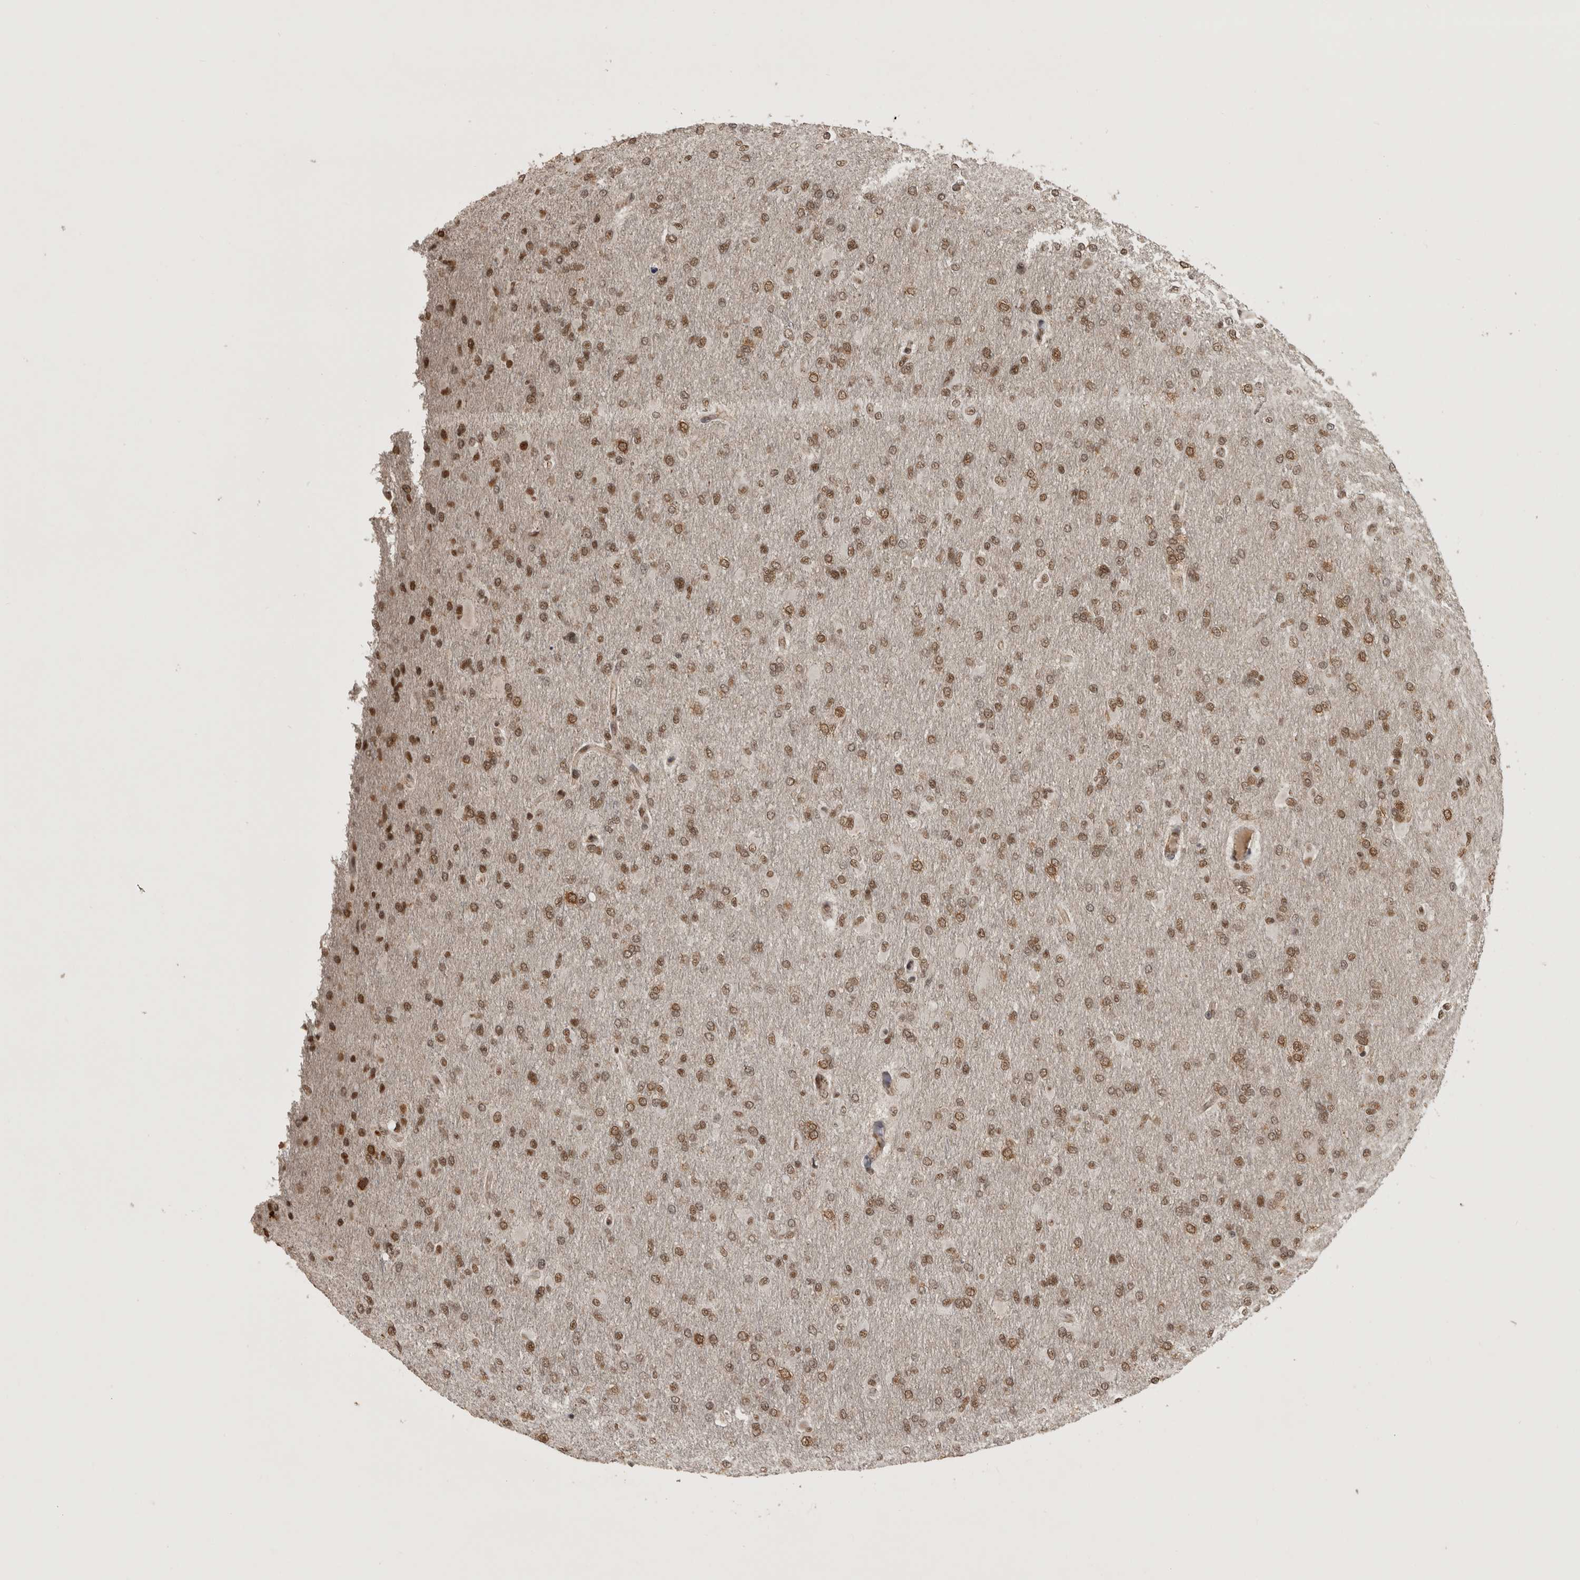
{"staining": {"intensity": "moderate", "quantity": ">75%", "location": "nuclear"}, "tissue": "glioma", "cell_type": "Tumor cells", "image_type": "cancer", "snomed": [{"axis": "morphology", "description": "Glioma, malignant, High grade"}, {"axis": "topography", "description": "Cerebral cortex"}], "caption": "This is an image of IHC staining of malignant glioma (high-grade), which shows moderate positivity in the nuclear of tumor cells.", "gene": "CBLL1", "patient": {"sex": "female", "age": 36}}